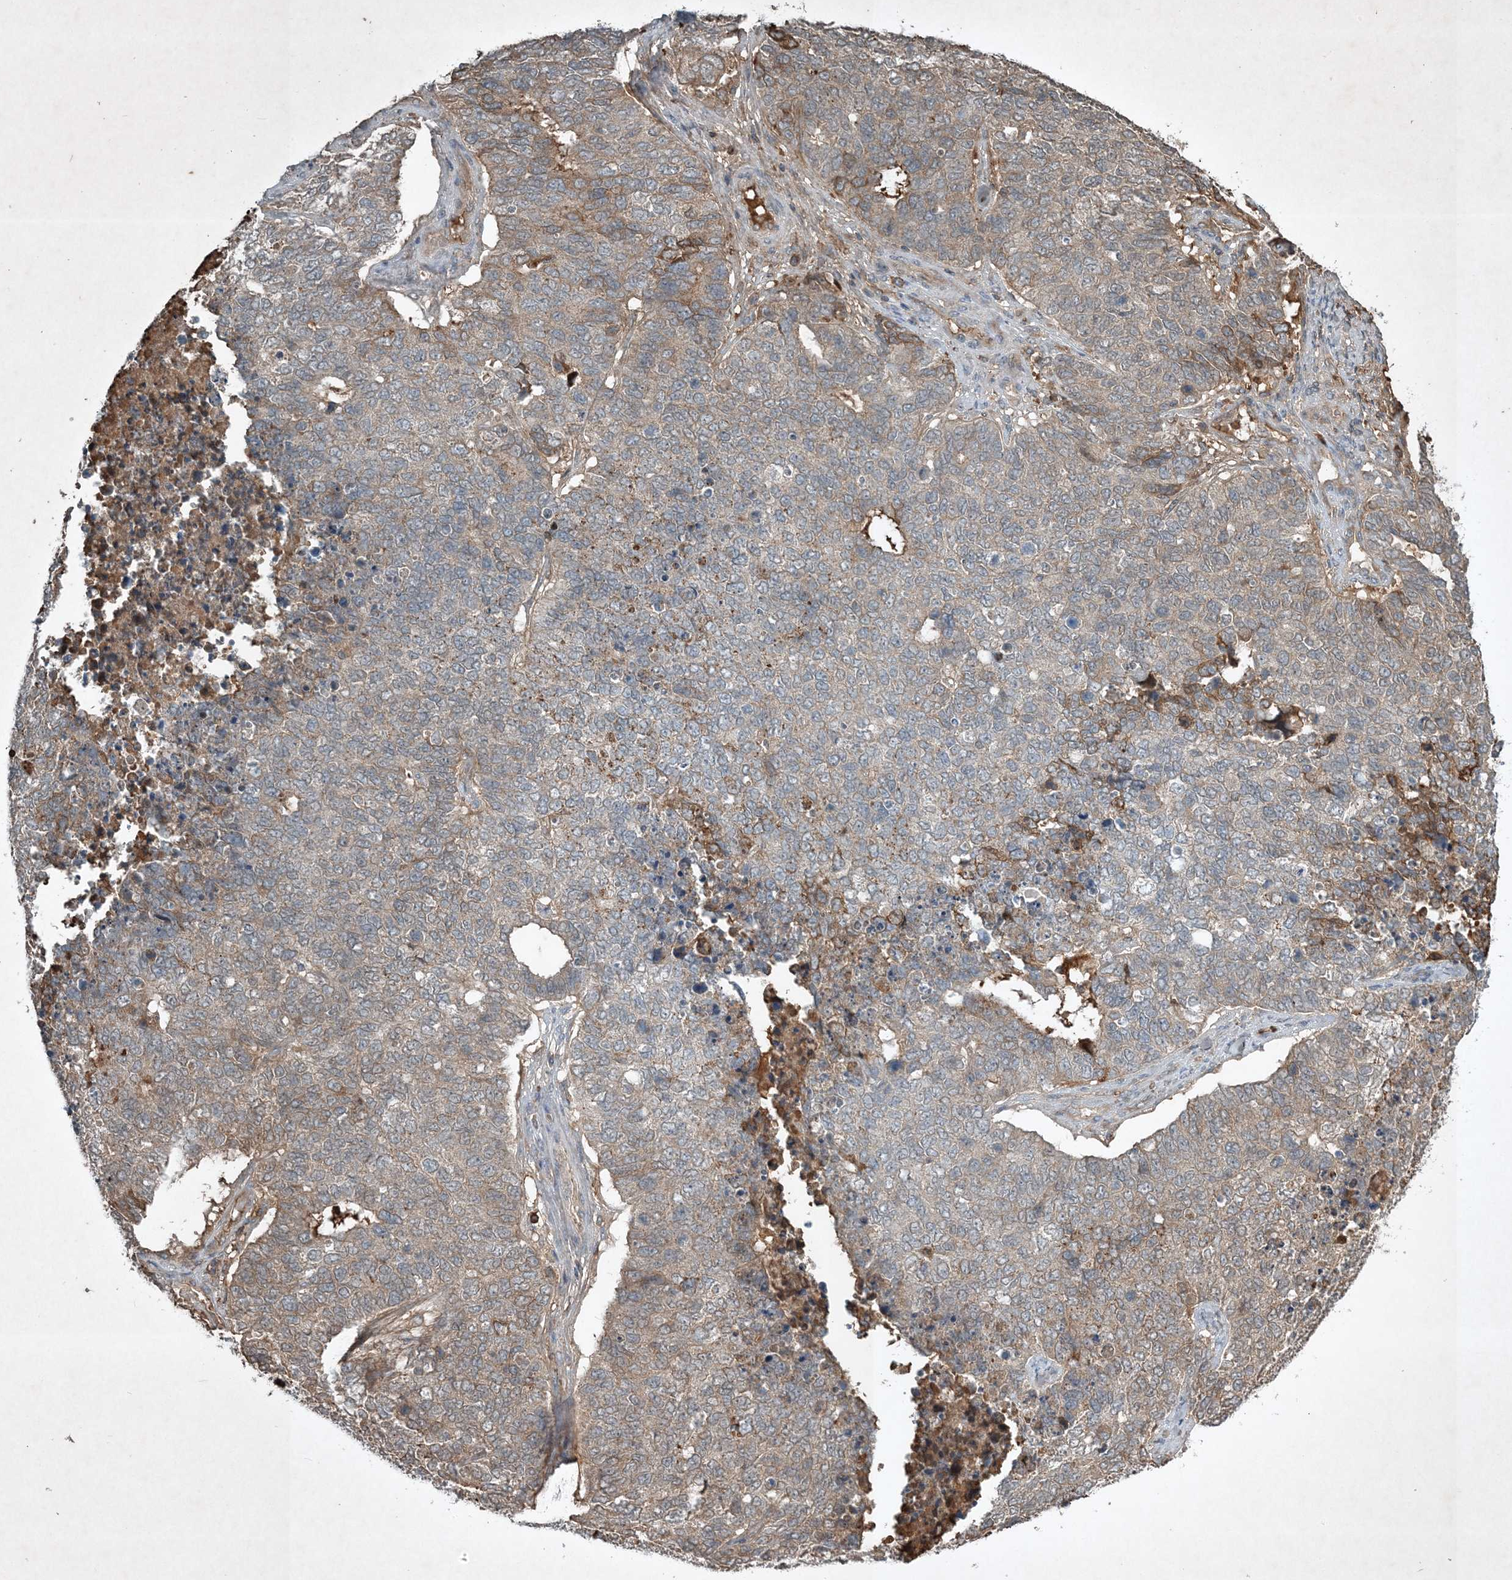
{"staining": {"intensity": "weak", "quantity": "25%-75%", "location": "cytoplasmic/membranous"}, "tissue": "cervical cancer", "cell_type": "Tumor cells", "image_type": "cancer", "snomed": [{"axis": "morphology", "description": "Squamous cell carcinoma, NOS"}, {"axis": "topography", "description": "Cervix"}], "caption": "Immunohistochemical staining of cervical cancer exhibits low levels of weak cytoplasmic/membranous expression in about 25%-75% of tumor cells. (DAB (3,3'-diaminobenzidine) IHC with brightfield microscopy, high magnification).", "gene": "TNFAIP6", "patient": {"sex": "female", "age": 63}}